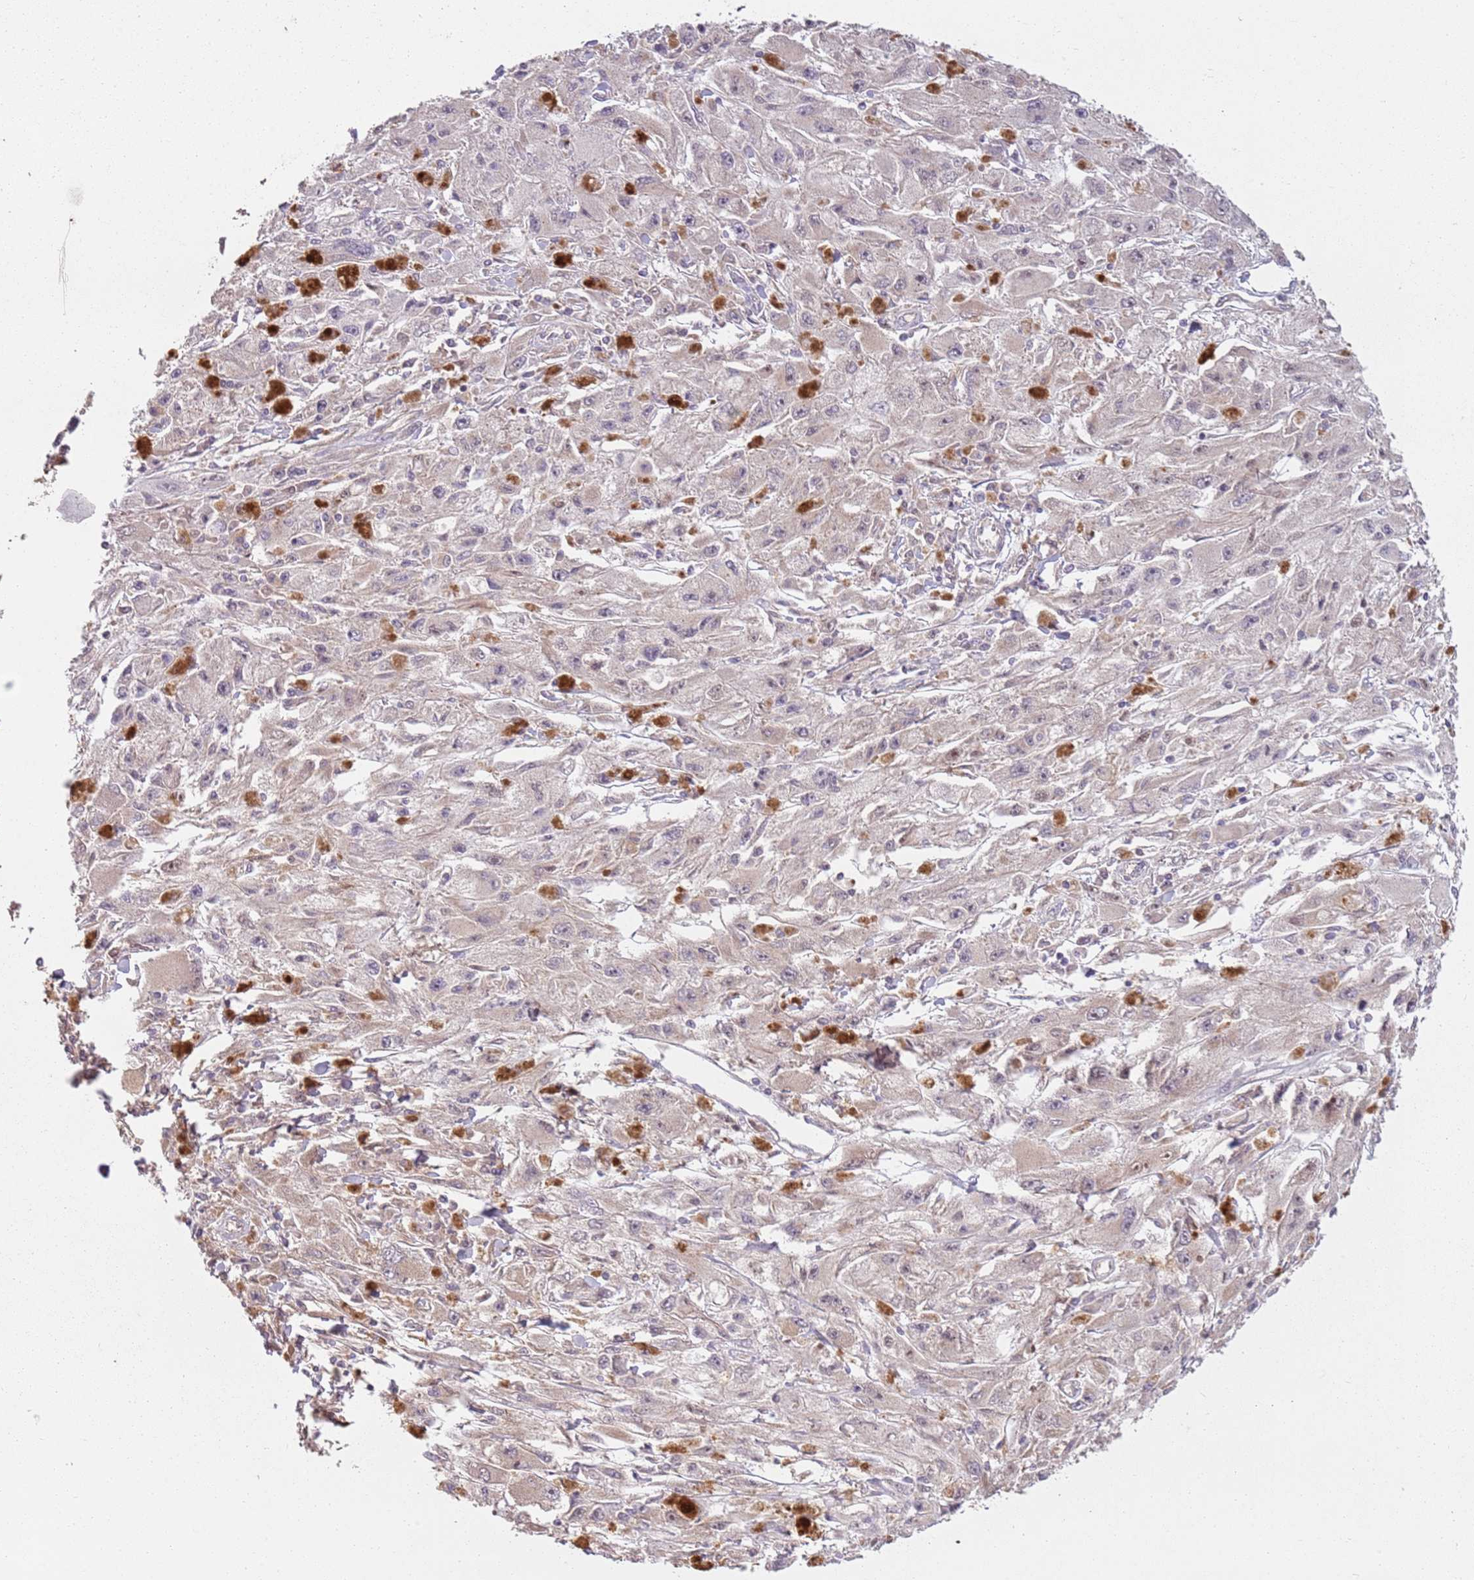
{"staining": {"intensity": "weak", "quantity": "25%-75%", "location": "cytoplasmic/membranous"}, "tissue": "melanoma", "cell_type": "Tumor cells", "image_type": "cancer", "snomed": [{"axis": "morphology", "description": "Malignant melanoma, Metastatic site"}, {"axis": "topography", "description": "Skin"}], "caption": "Protein staining of malignant melanoma (metastatic site) tissue demonstrates weak cytoplasmic/membranous positivity in approximately 25%-75% of tumor cells.", "gene": "TEKT4", "patient": {"sex": "male", "age": 53}}